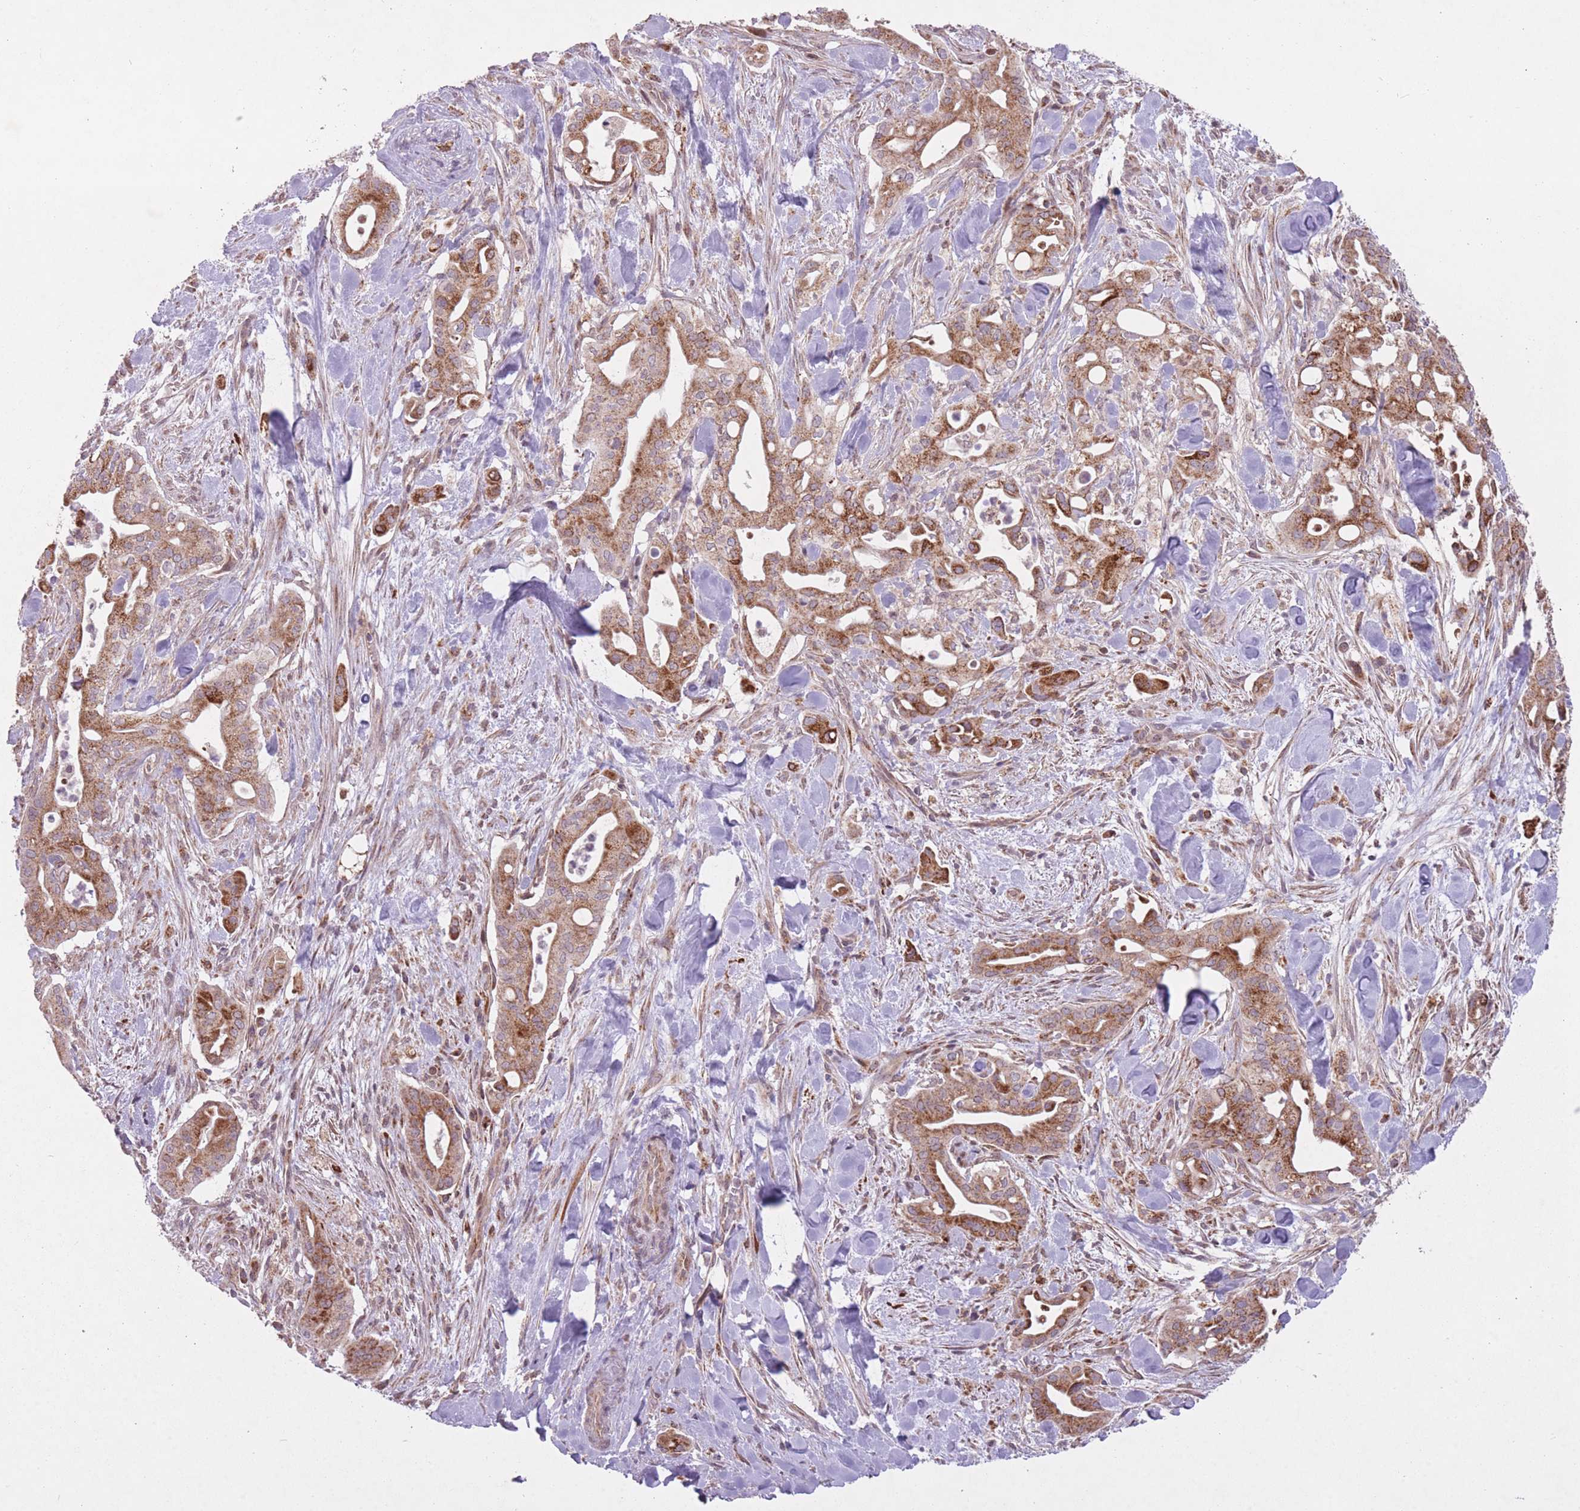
{"staining": {"intensity": "strong", "quantity": ">75%", "location": "cytoplasmic/membranous"}, "tissue": "liver cancer", "cell_type": "Tumor cells", "image_type": "cancer", "snomed": [{"axis": "morphology", "description": "Cholangiocarcinoma"}, {"axis": "topography", "description": "Liver"}], "caption": "DAB (3,3'-diaminobenzidine) immunohistochemical staining of liver cancer demonstrates strong cytoplasmic/membranous protein expression in approximately >75% of tumor cells. (Stains: DAB (3,3'-diaminobenzidine) in brown, nuclei in blue, Microscopy: brightfield microscopy at high magnification).", "gene": "DPYSL4", "patient": {"sex": "female", "age": 68}}